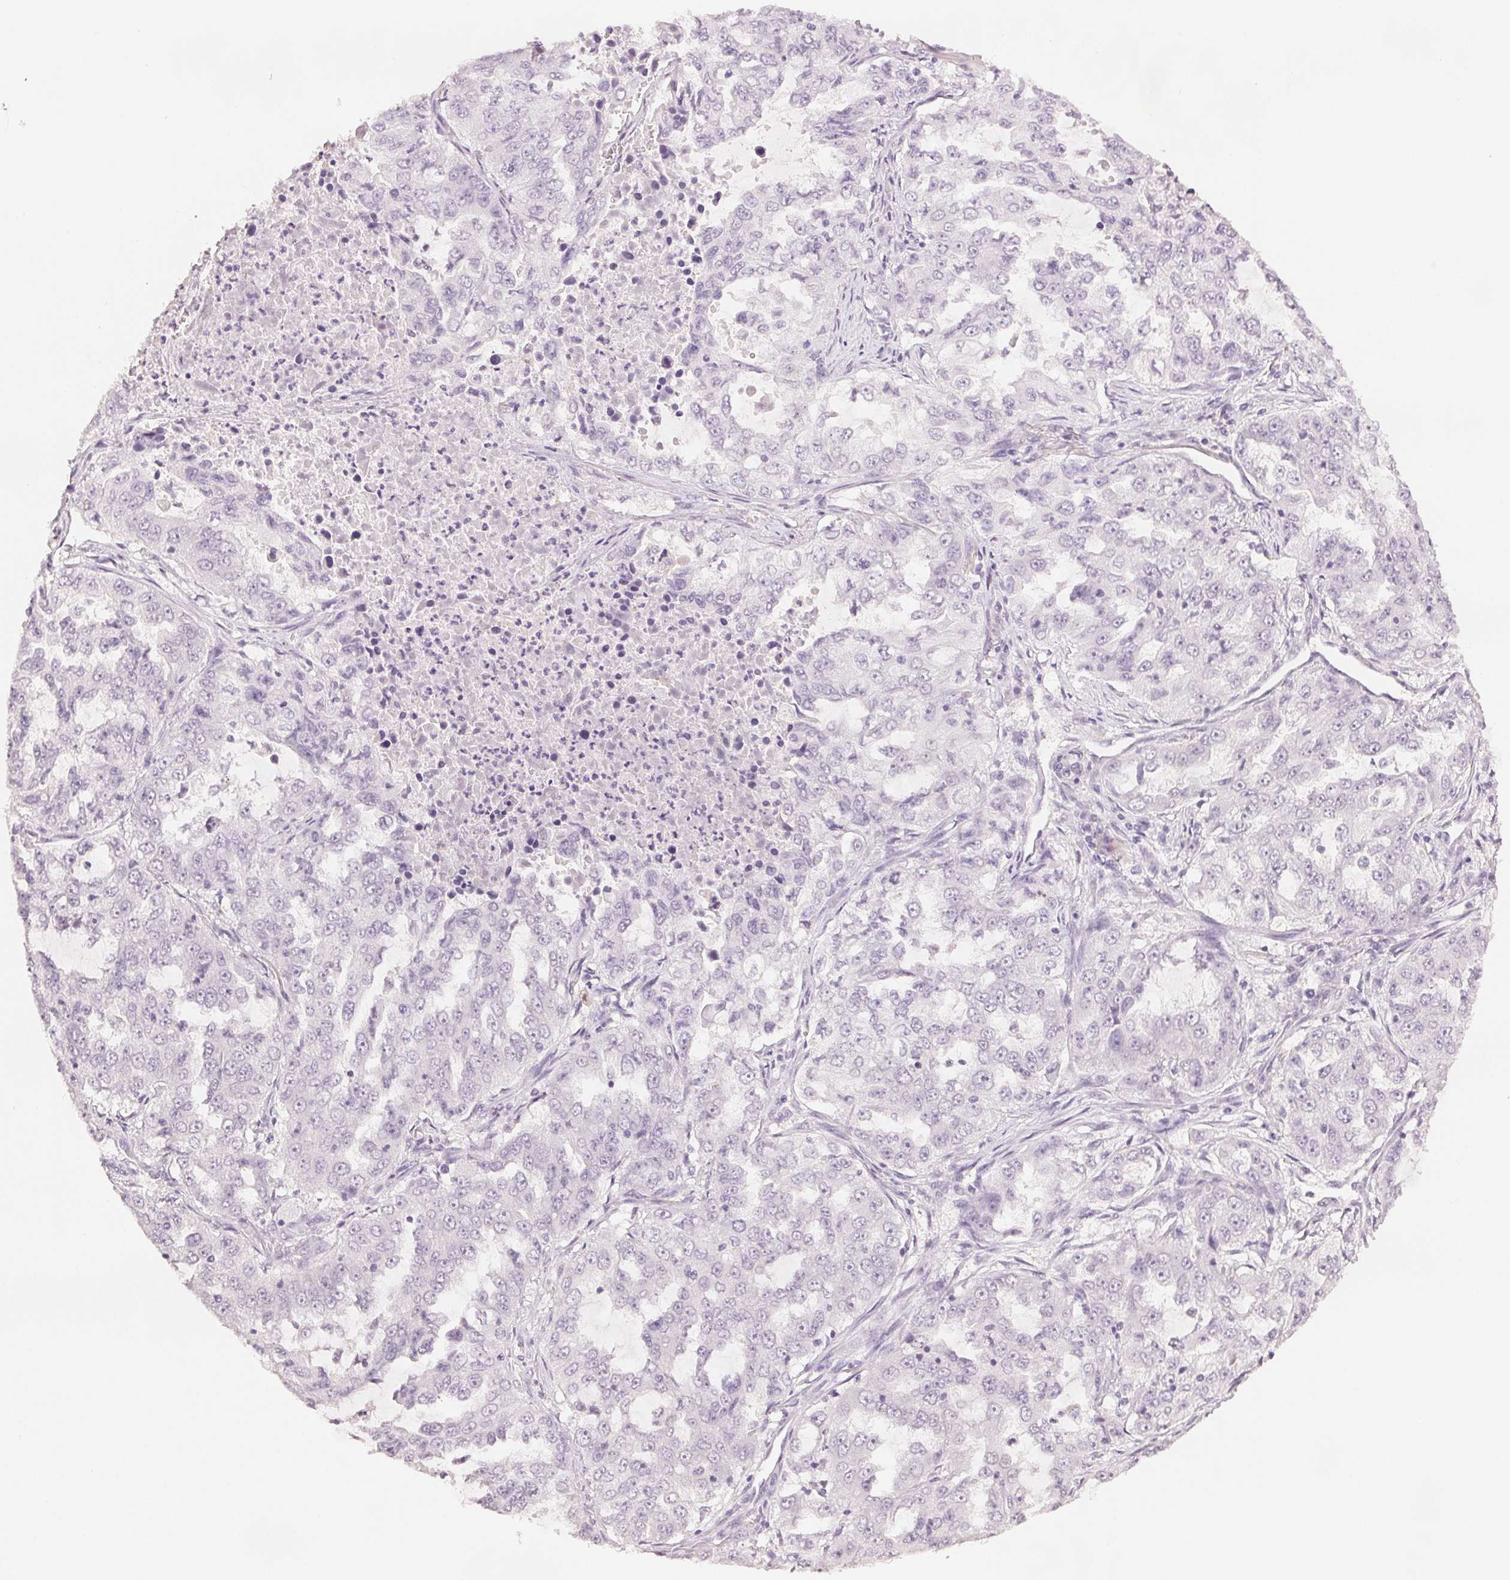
{"staining": {"intensity": "negative", "quantity": "none", "location": "none"}, "tissue": "lung cancer", "cell_type": "Tumor cells", "image_type": "cancer", "snomed": [{"axis": "morphology", "description": "Adenocarcinoma, NOS"}, {"axis": "topography", "description": "Lung"}], "caption": "Tumor cells are negative for brown protein staining in lung cancer (adenocarcinoma).", "gene": "SCGN", "patient": {"sex": "female", "age": 61}}